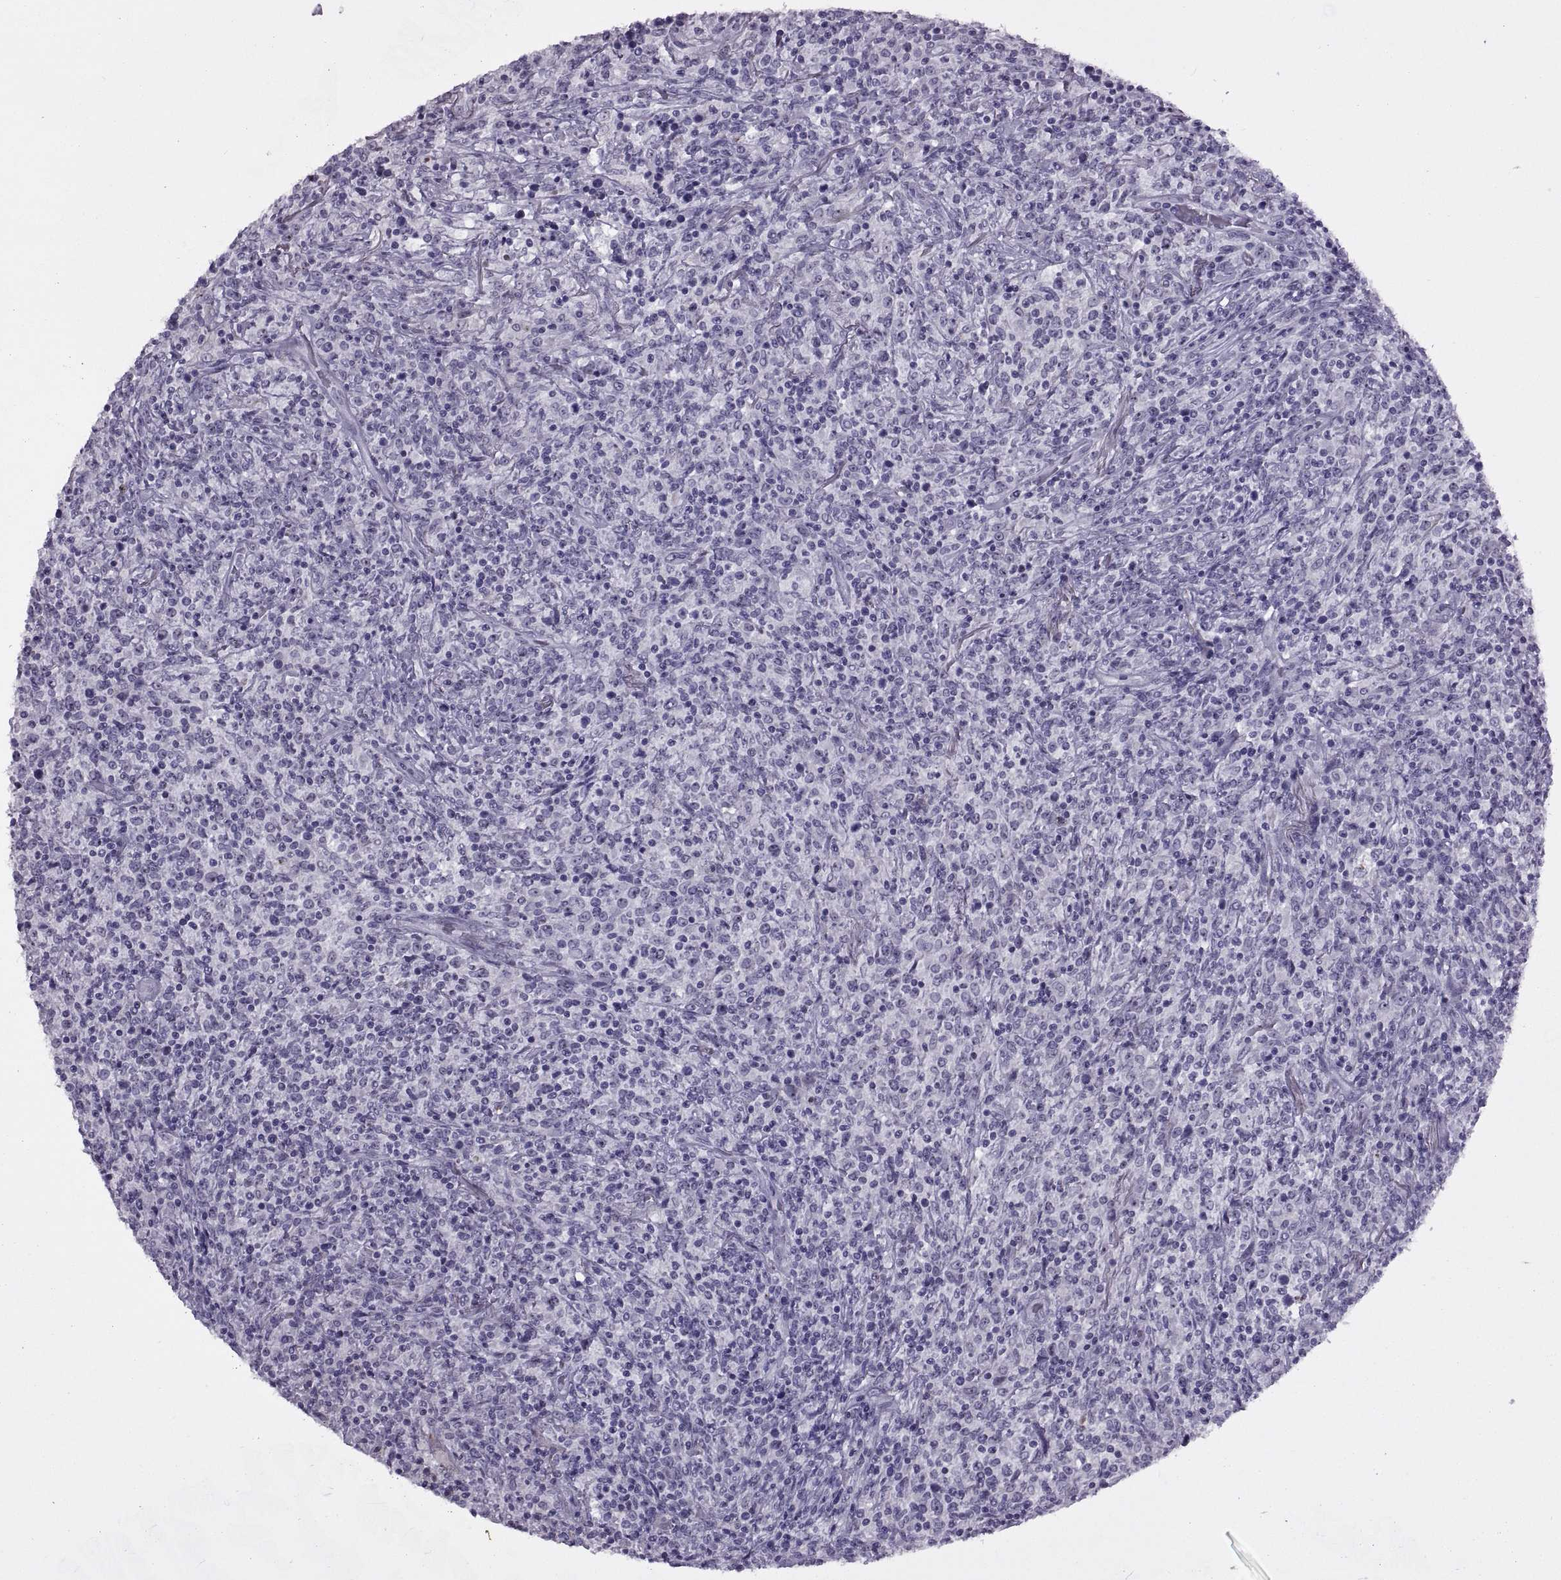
{"staining": {"intensity": "negative", "quantity": "none", "location": "none"}, "tissue": "lymphoma", "cell_type": "Tumor cells", "image_type": "cancer", "snomed": [{"axis": "morphology", "description": "Malignant lymphoma, non-Hodgkin's type, High grade"}, {"axis": "topography", "description": "Lung"}], "caption": "A high-resolution photomicrograph shows IHC staining of lymphoma, which reveals no significant positivity in tumor cells. (DAB immunohistochemistry, high magnification).", "gene": "ASIC2", "patient": {"sex": "male", "age": 79}}